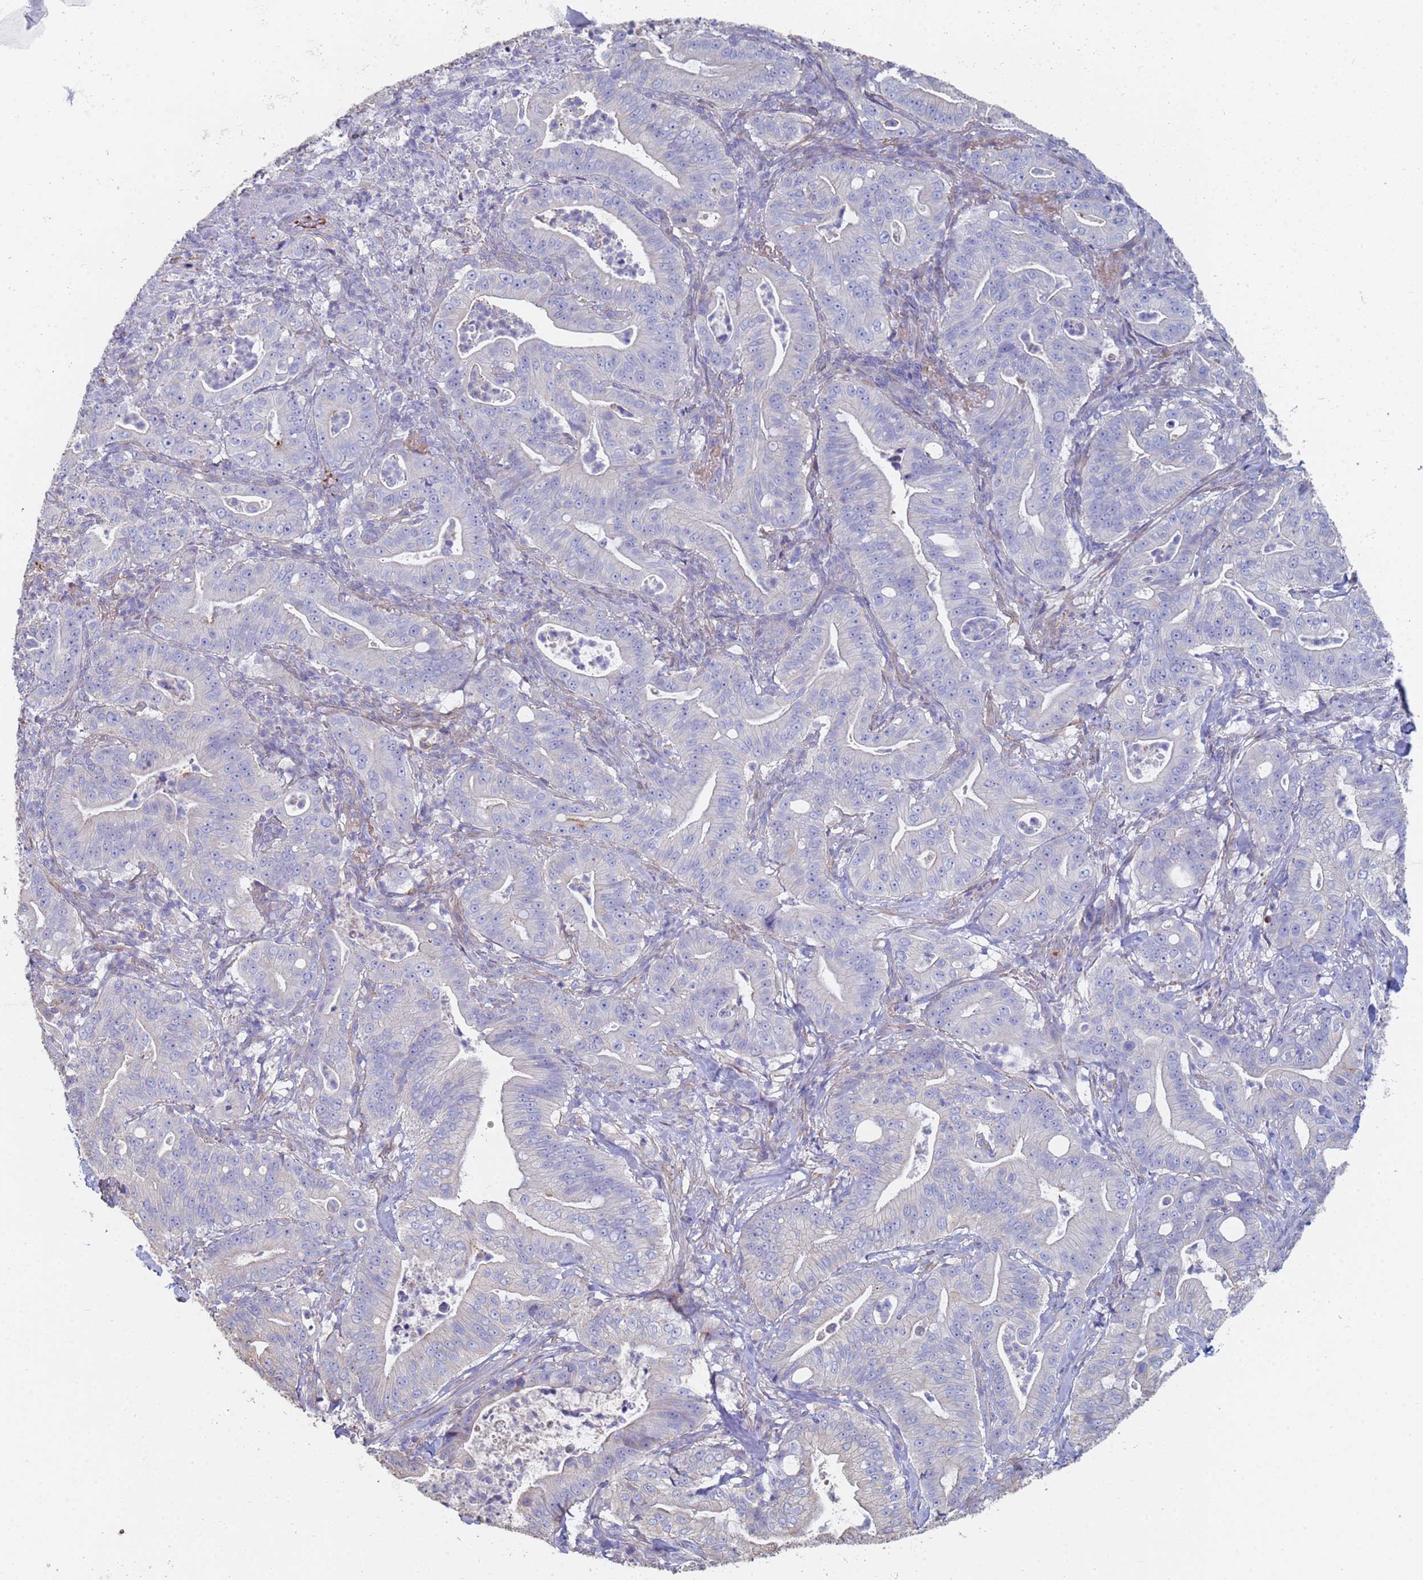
{"staining": {"intensity": "negative", "quantity": "none", "location": "none"}, "tissue": "pancreatic cancer", "cell_type": "Tumor cells", "image_type": "cancer", "snomed": [{"axis": "morphology", "description": "Adenocarcinoma, NOS"}, {"axis": "topography", "description": "Pancreas"}], "caption": "Histopathology image shows no significant protein positivity in tumor cells of pancreatic adenocarcinoma.", "gene": "ABCA8", "patient": {"sex": "male", "age": 71}}